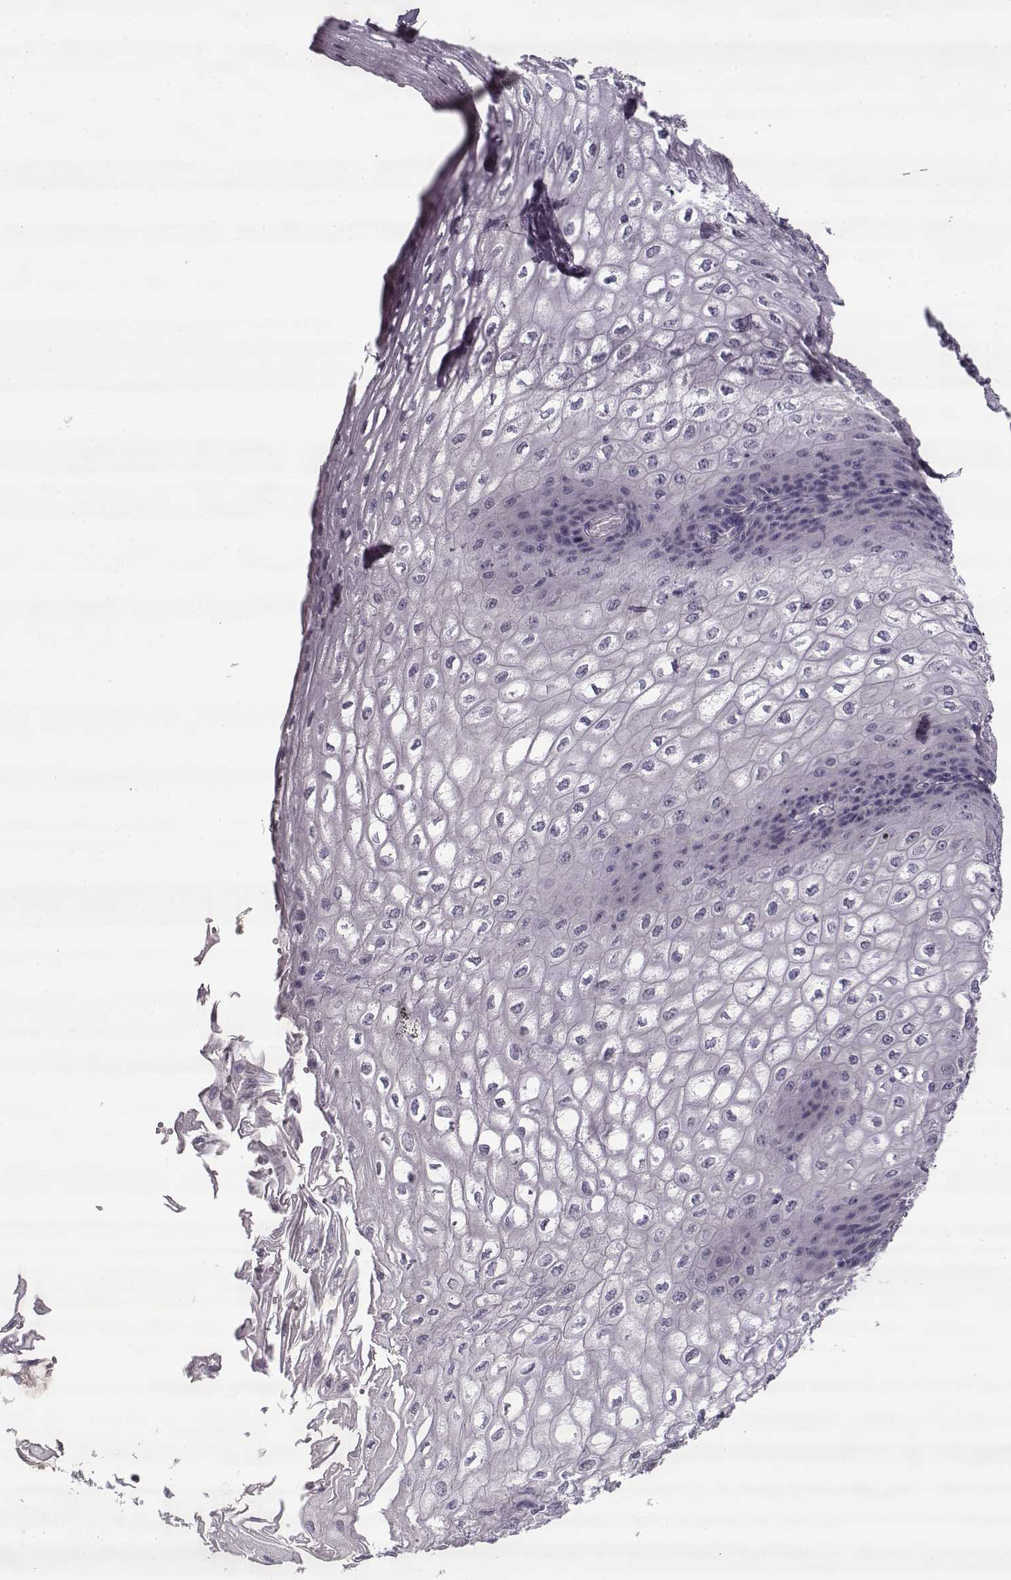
{"staining": {"intensity": "negative", "quantity": "none", "location": "none"}, "tissue": "esophagus", "cell_type": "Squamous epithelial cells", "image_type": "normal", "snomed": [{"axis": "morphology", "description": "Normal tissue, NOS"}, {"axis": "topography", "description": "Esophagus"}], "caption": "Immunohistochemistry (IHC) histopathology image of unremarkable esophagus: esophagus stained with DAB (3,3'-diaminobenzidine) shows no significant protein positivity in squamous epithelial cells. (DAB (3,3'-diaminobenzidine) immunohistochemistry (IHC) visualized using brightfield microscopy, high magnification).", "gene": "PNMT", "patient": {"sex": "male", "age": 58}}